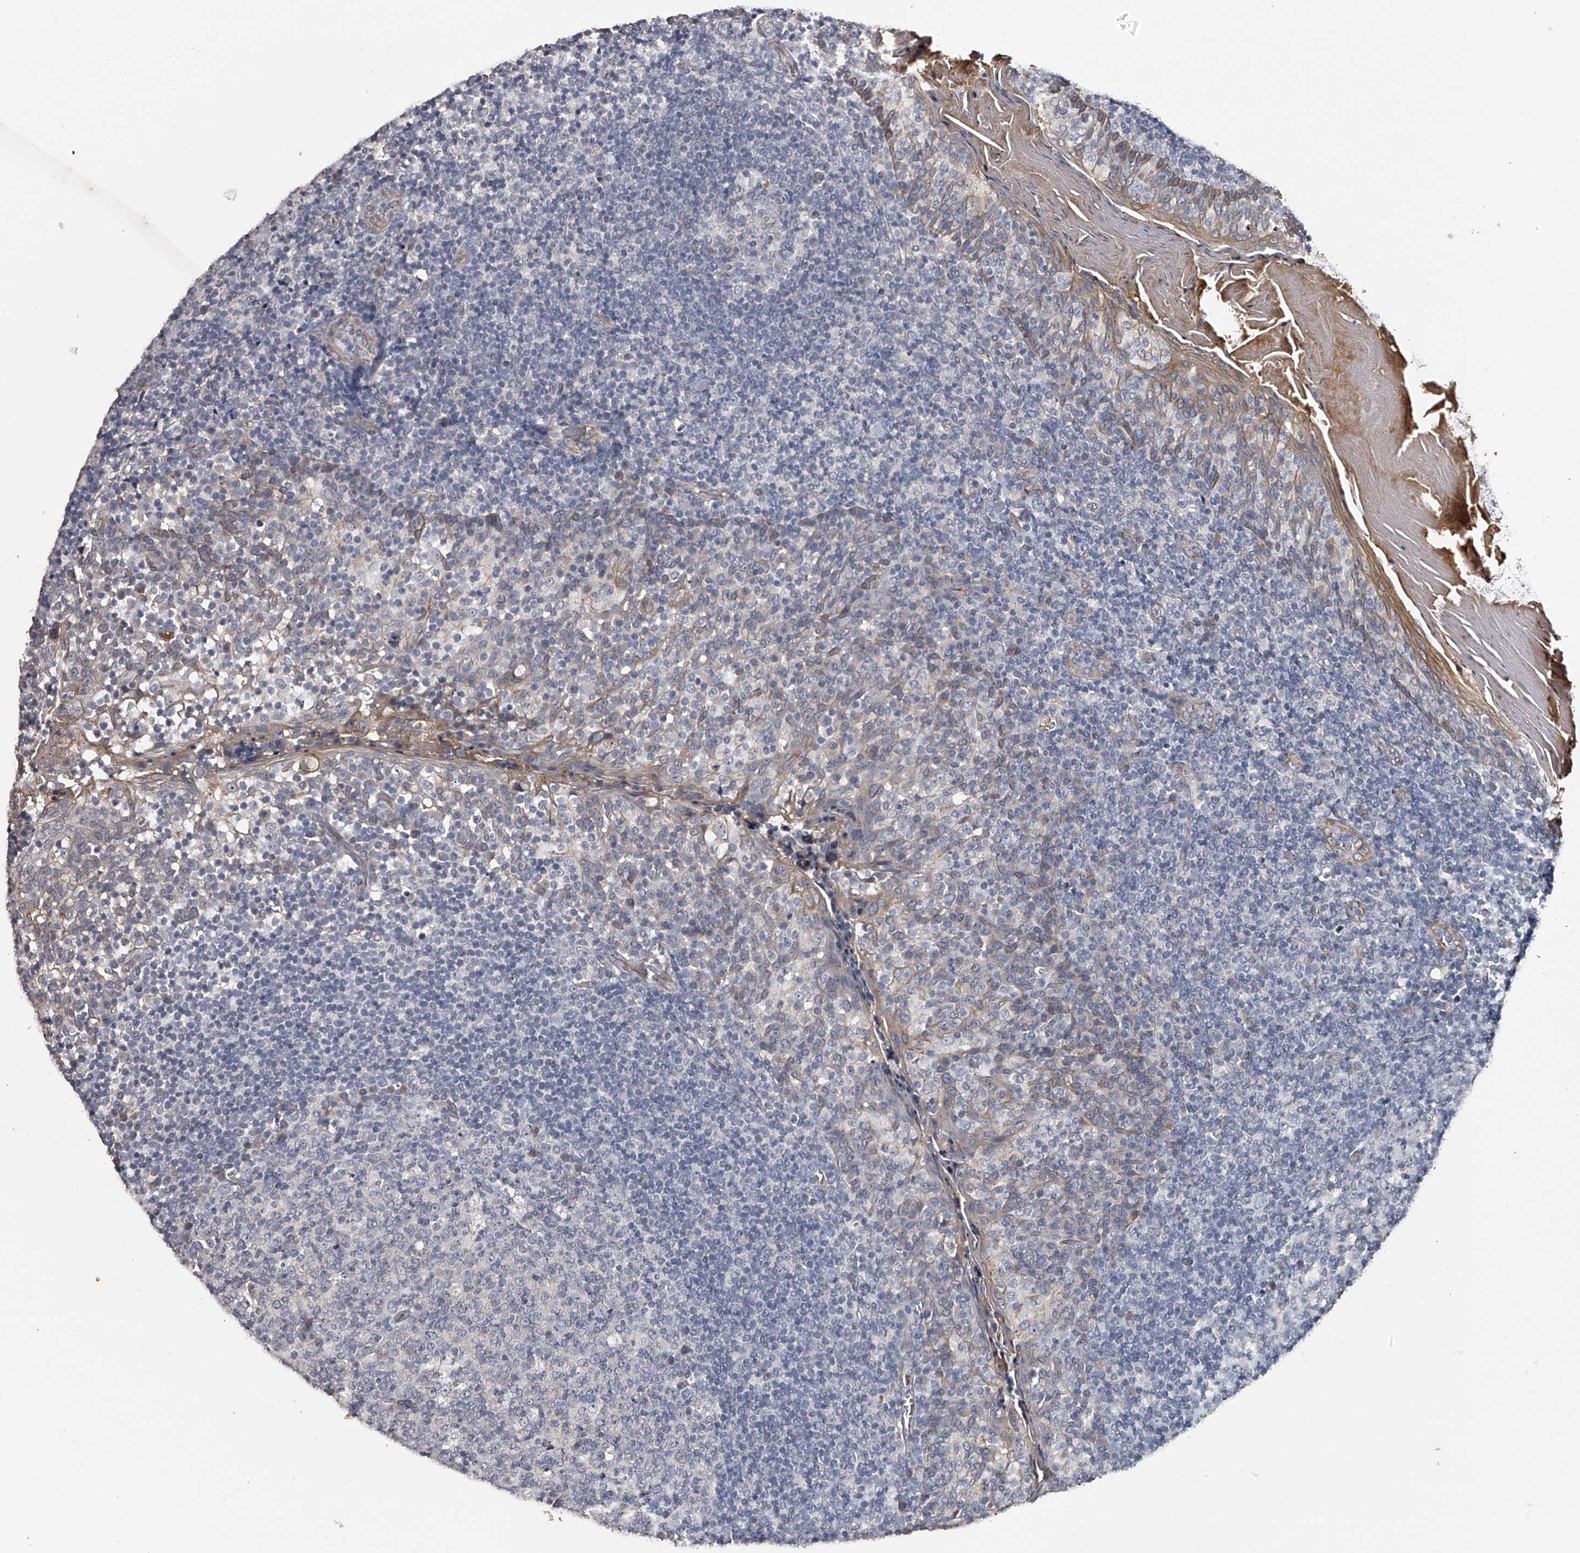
{"staining": {"intensity": "negative", "quantity": "none", "location": "none"}, "tissue": "tonsil", "cell_type": "Germinal center cells", "image_type": "normal", "snomed": [{"axis": "morphology", "description": "Normal tissue, NOS"}, {"axis": "topography", "description": "Tonsil"}], "caption": "Immunohistochemical staining of unremarkable tonsil shows no significant positivity in germinal center cells.", "gene": "MDN1", "patient": {"sex": "female", "age": 19}}